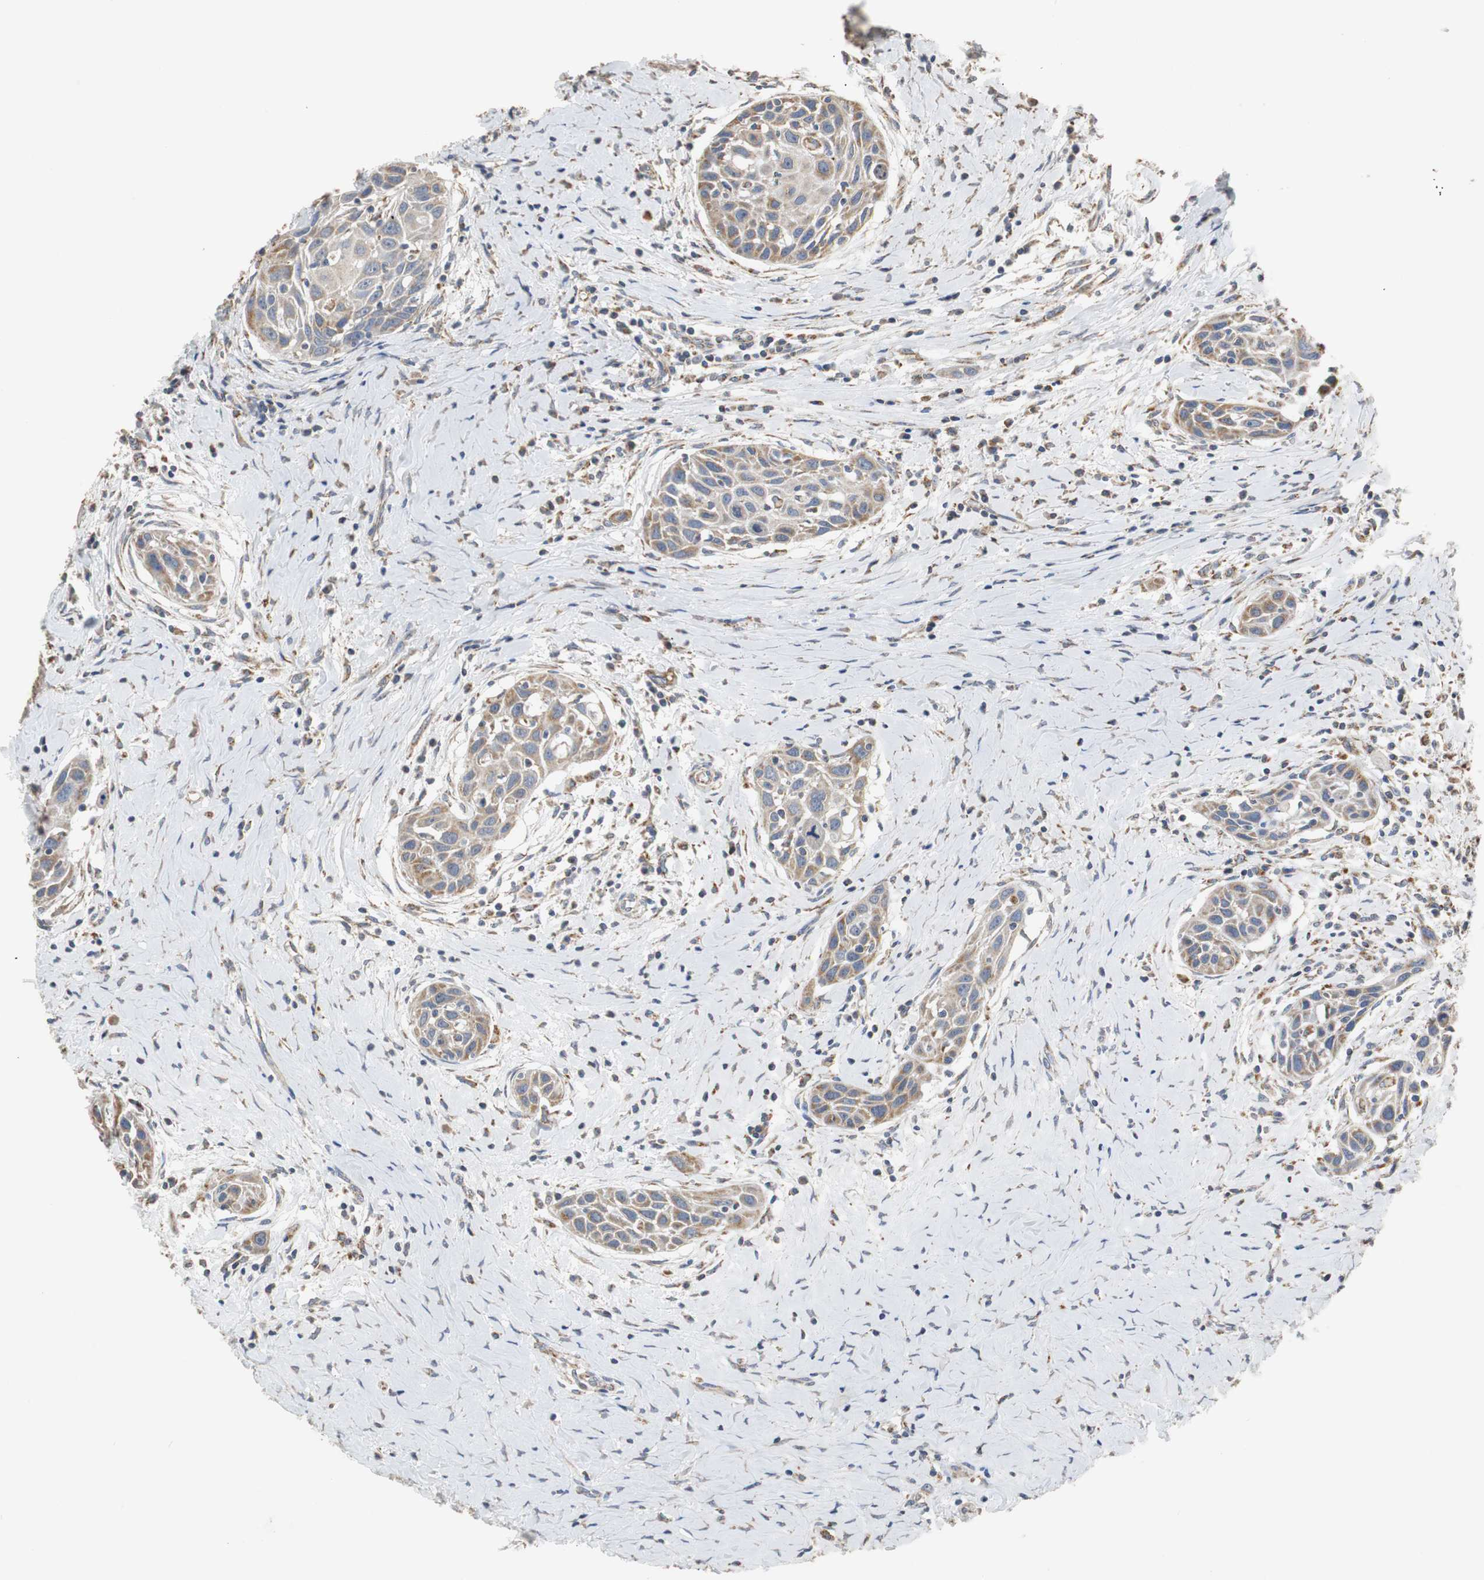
{"staining": {"intensity": "moderate", "quantity": ">75%", "location": "cytoplasmic/membranous"}, "tissue": "head and neck cancer", "cell_type": "Tumor cells", "image_type": "cancer", "snomed": [{"axis": "morphology", "description": "Squamous cell carcinoma, NOS"}, {"axis": "topography", "description": "Oral tissue"}, {"axis": "topography", "description": "Head-Neck"}], "caption": "Protein expression by immunohistochemistry (IHC) displays moderate cytoplasmic/membranous staining in approximately >75% of tumor cells in head and neck squamous cell carcinoma. (DAB (3,3'-diaminobenzidine) IHC with brightfield microscopy, high magnification).", "gene": "HMGCL", "patient": {"sex": "female", "age": 50}}